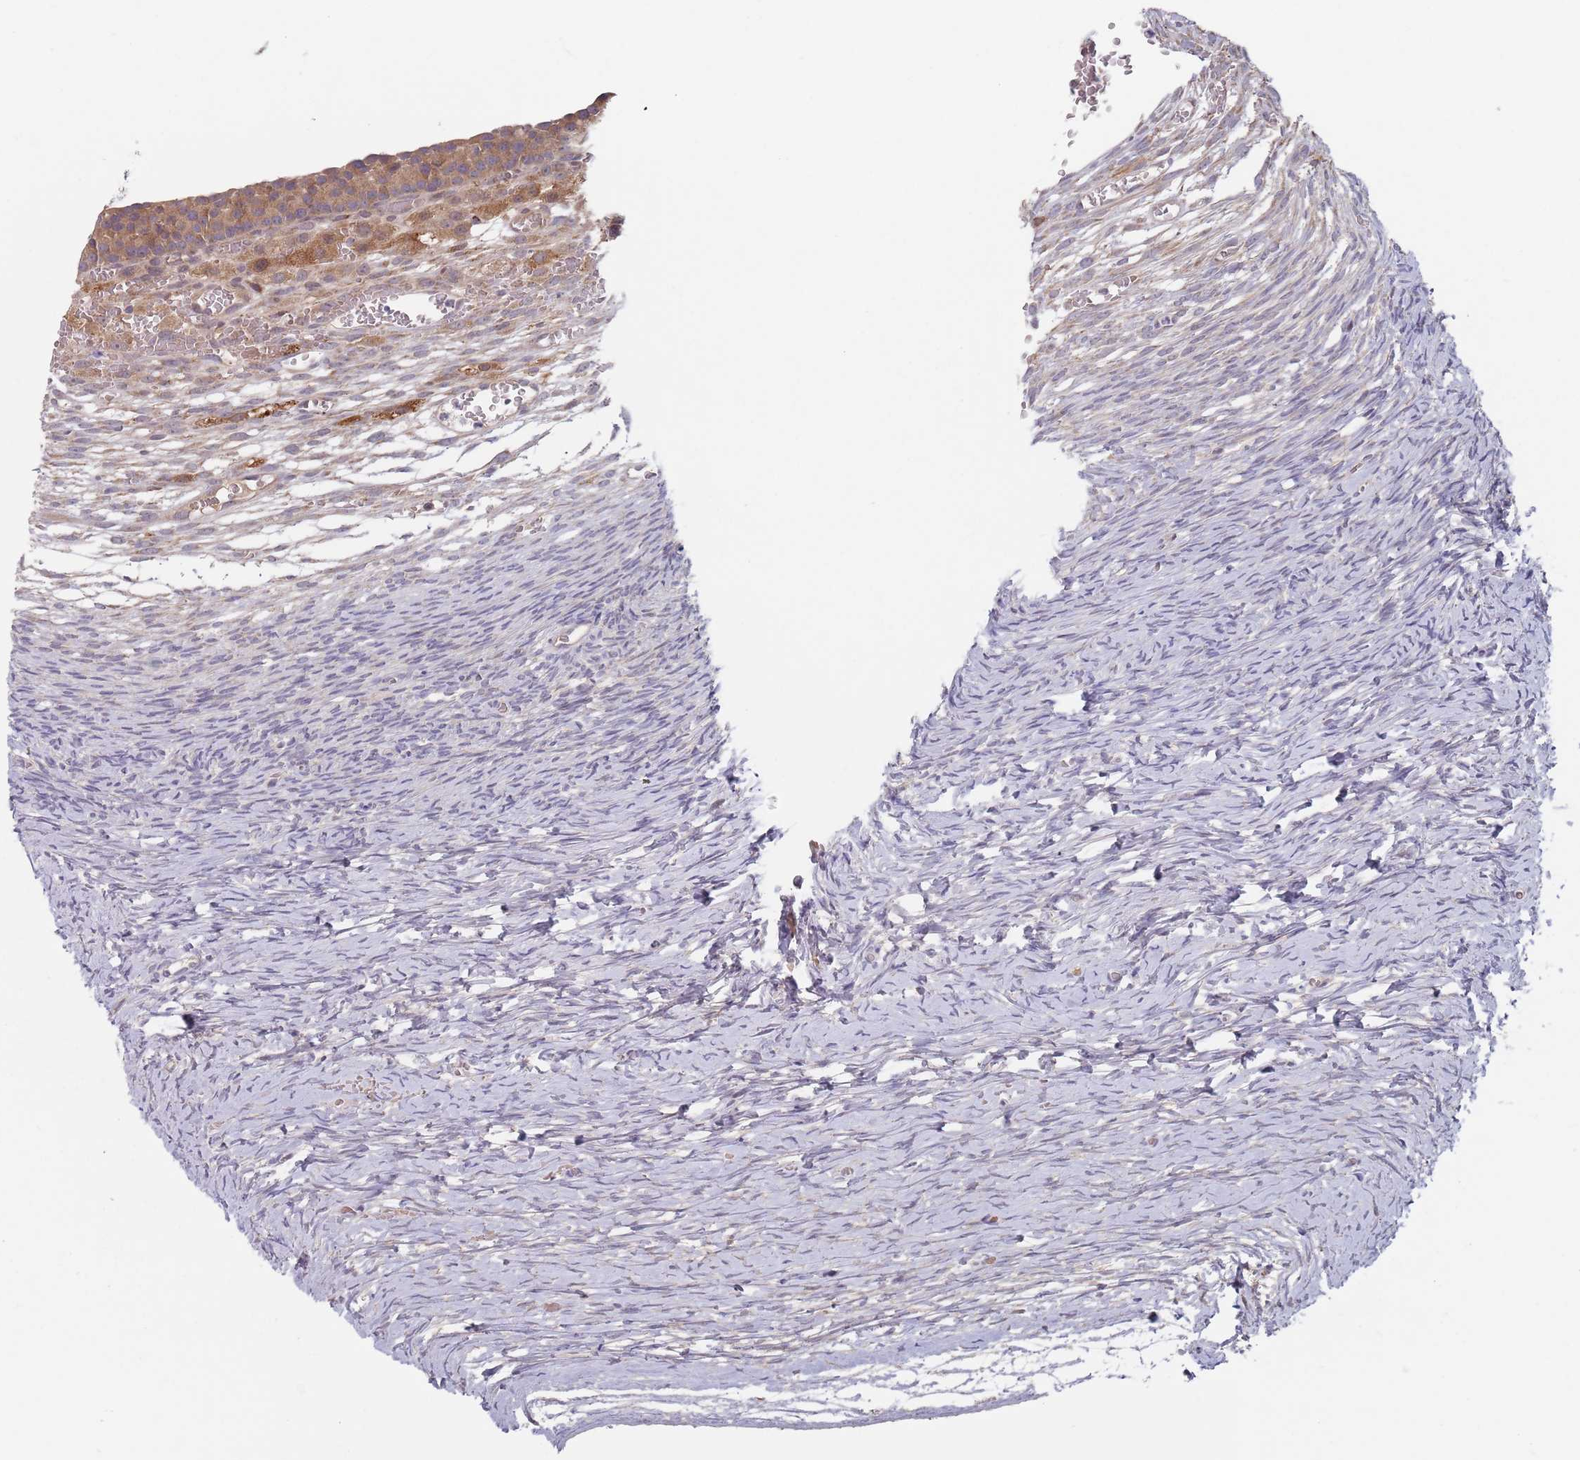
{"staining": {"intensity": "negative", "quantity": "none", "location": "none"}, "tissue": "ovary", "cell_type": "Ovarian stroma cells", "image_type": "normal", "snomed": [{"axis": "morphology", "description": "Normal tissue, NOS"}, {"axis": "topography", "description": "Ovary"}], "caption": "The histopathology image shows no staining of ovarian stroma cells in benign ovary.", "gene": "ZNF140", "patient": {"sex": "female", "age": 39}}